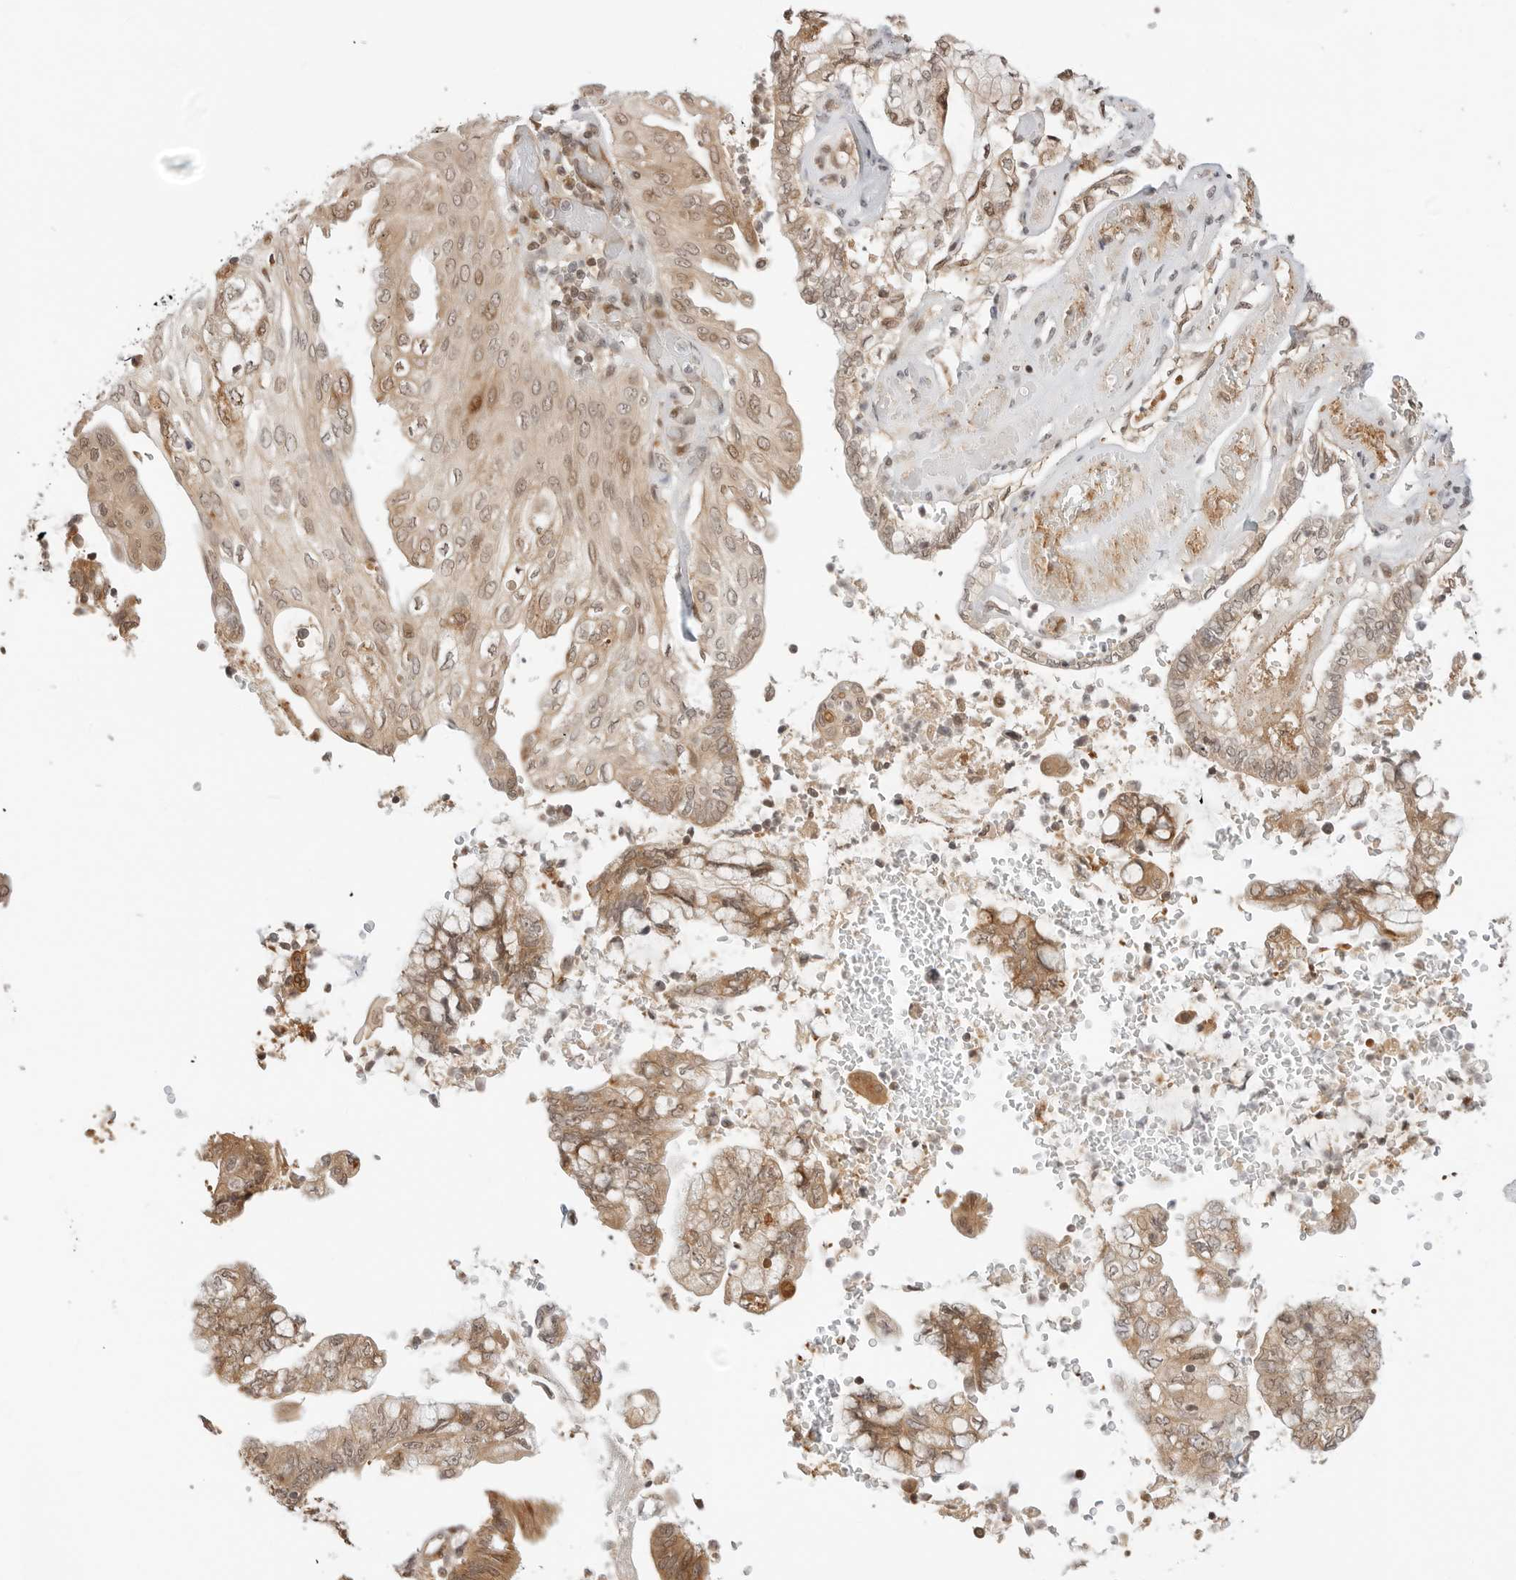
{"staining": {"intensity": "weak", "quantity": ">75%", "location": "cytoplasmic/membranous,nuclear"}, "tissue": "pancreatic cancer", "cell_type": "Tumor cells", "image_type": "cancer", "snomed": [{"axis": "morphology", "description": "Adenocarcinoma, NOS"}, {"axis": "topography", "description": "Pancreas"}], "caption": "Weak cytoplasmic/membranous and nuclear expression is identified in about >75% of tumor cells in pancreatic cancer (adenocarcinoma).", "gene": "GEM", "patient": {"sex": "female", "age": 73}}